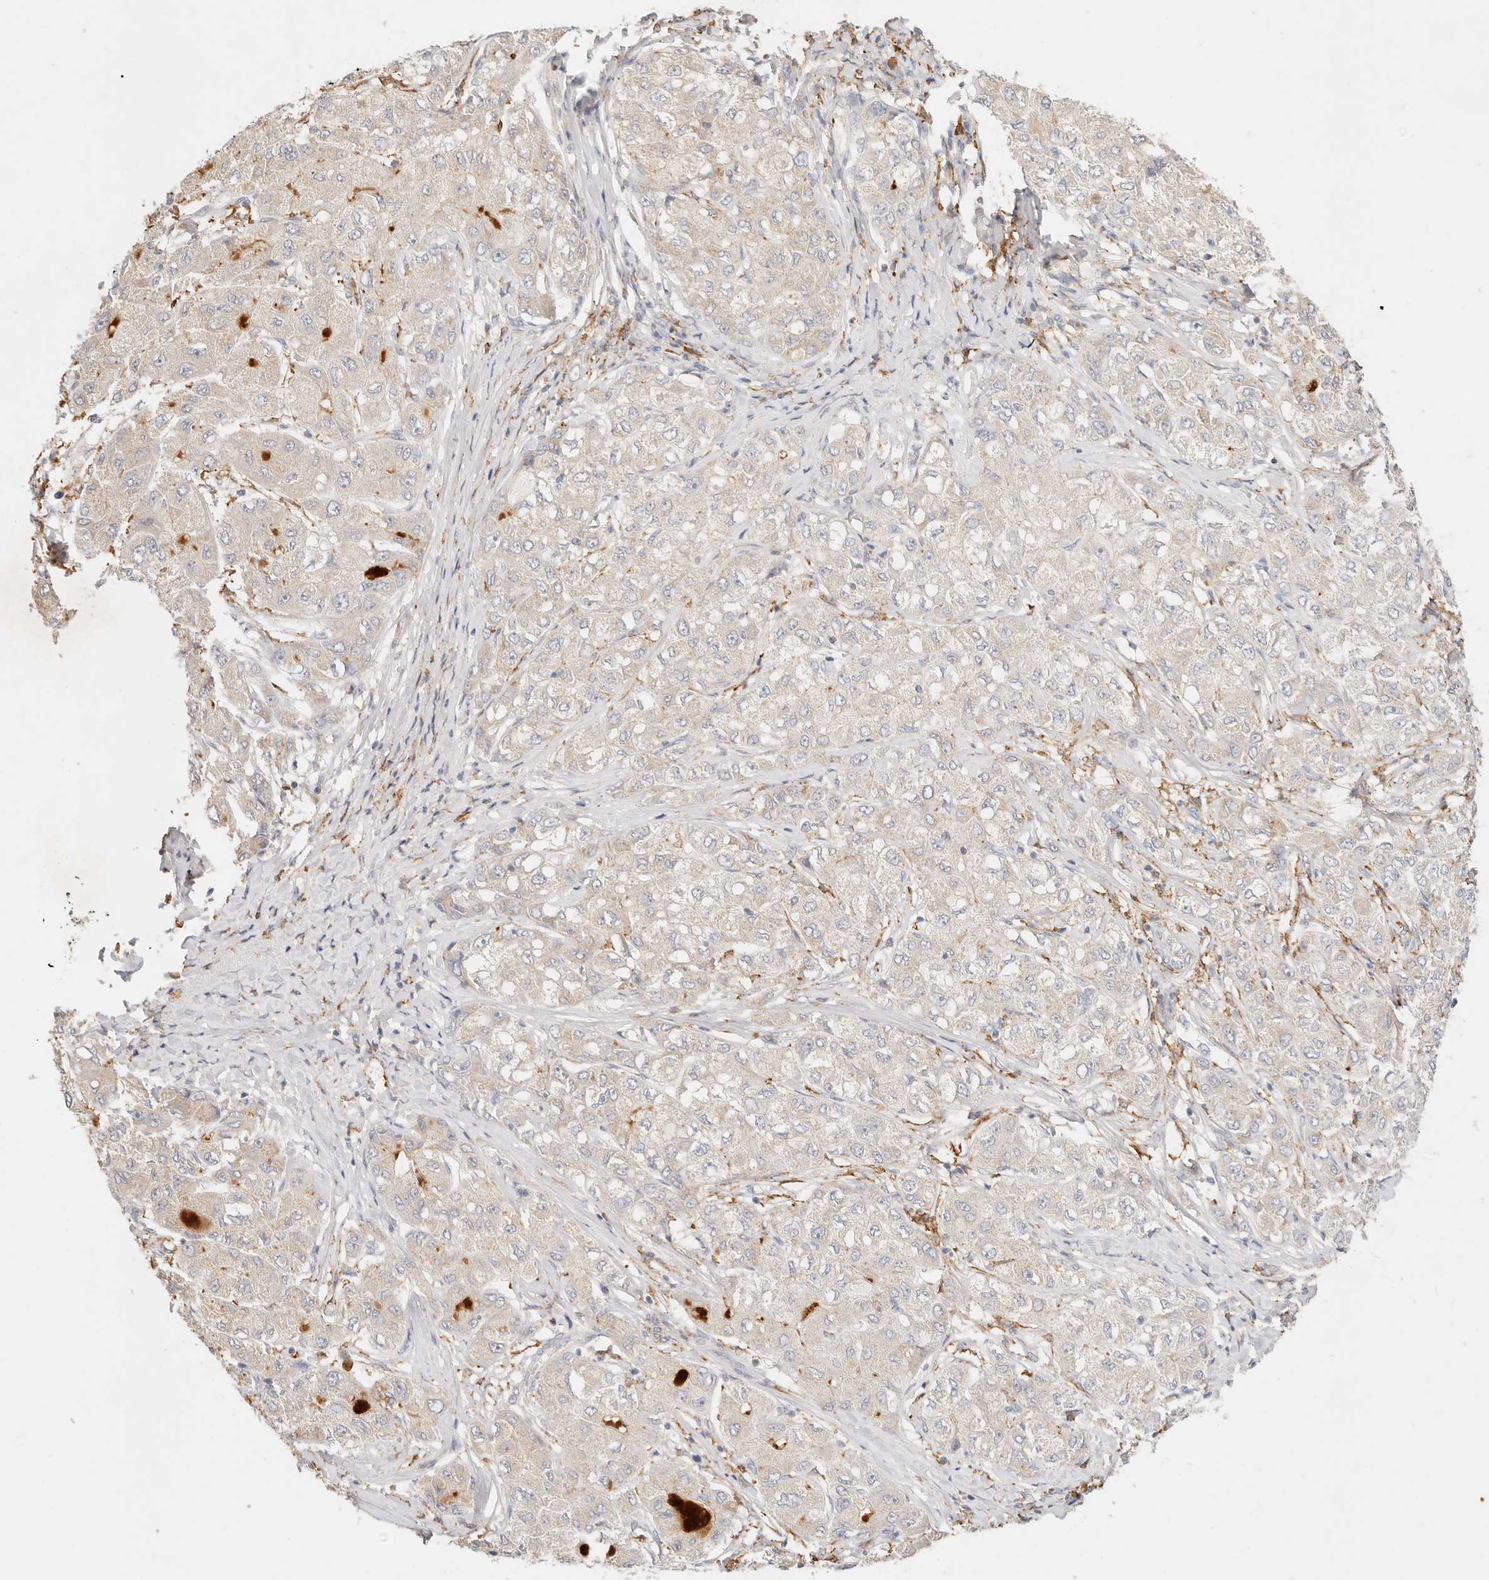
{"staining": {"intensity": "weak", "quantity": "<25%", "location": "cytoplasmic/membranous"}, "tissue": "liver cancer", "cell_type": "Tumor cells", "image_type": "cancer", "snomed": [{"axis": "morphology", "description": "Carcinoma, Hepatocellular, NOS"}, {"axis": "topography", "description": "Liver"}], "caption": "Immunohistochemistry (IHC) micrograph of human hepatocellular carcinoma (liver) stained for a protein (brown), which exhibits no staining in tumor cells.", "gene": "HK2", "patient": {"sex": "male", "age": 80}}